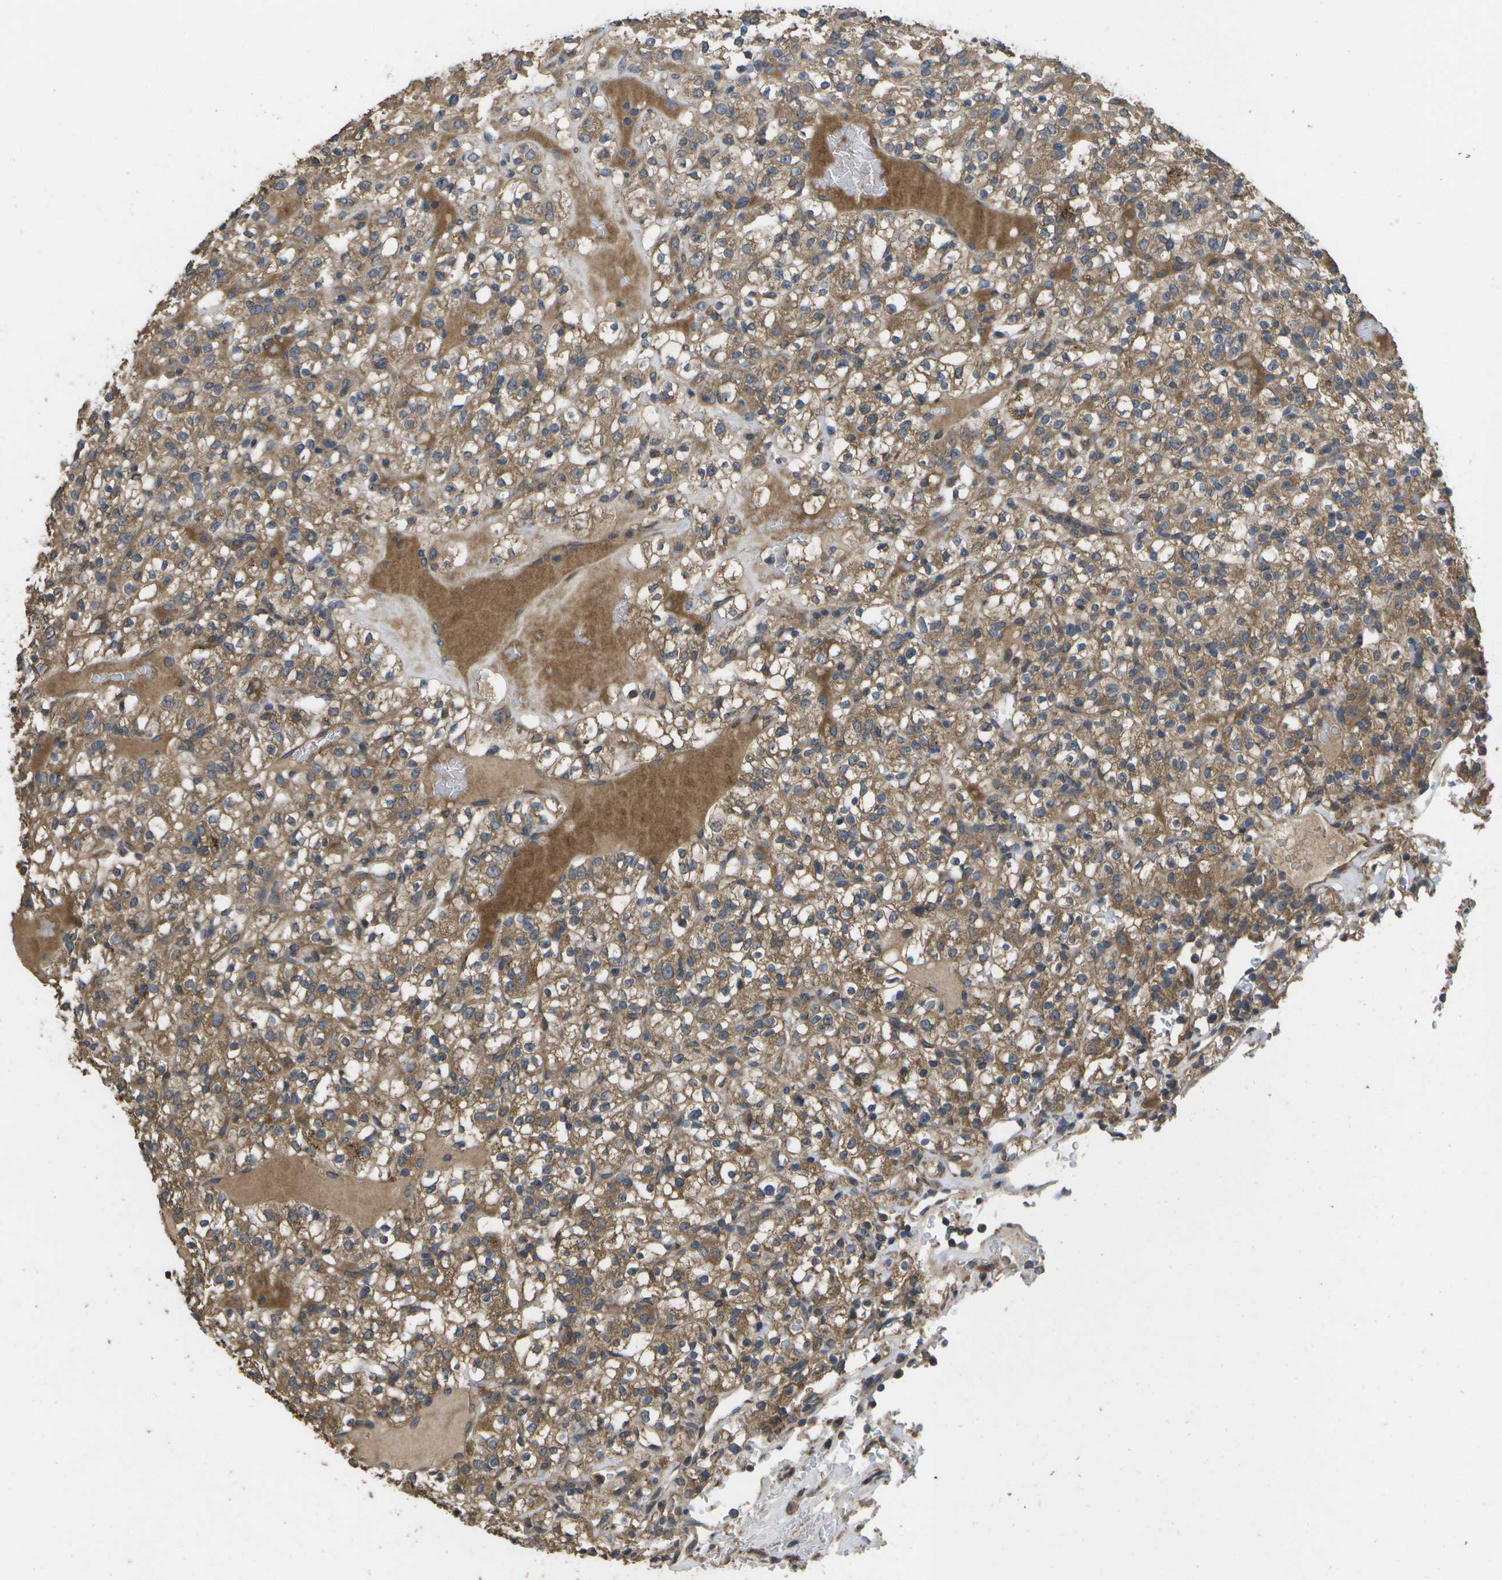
{"staining": {"intensity": "moderate", "quantity": ">75%", "location": "cytoplasmic/membranous"}, "tissue": "renal cancer", "cell_type": "Tumor cells", "image_type": "cancer", "snomed": [{"axis": "morphology", "description": "Normal tissue, NOS"}, {"axis": "morphology", "description": "Adenocarcinoma, NOS"}, {"axis": "topography", "description": "Kidney"}], "caption": "DAB (3,3'-diaminobenzidine) immunohistochemical staining of renal adenocarcinoma demonstrates moderate cytoplasmic/membranous protein positivity in about >75% of tumor cells.", "gene": "SACS", "patient": {"sex": "female", "age": 72}}